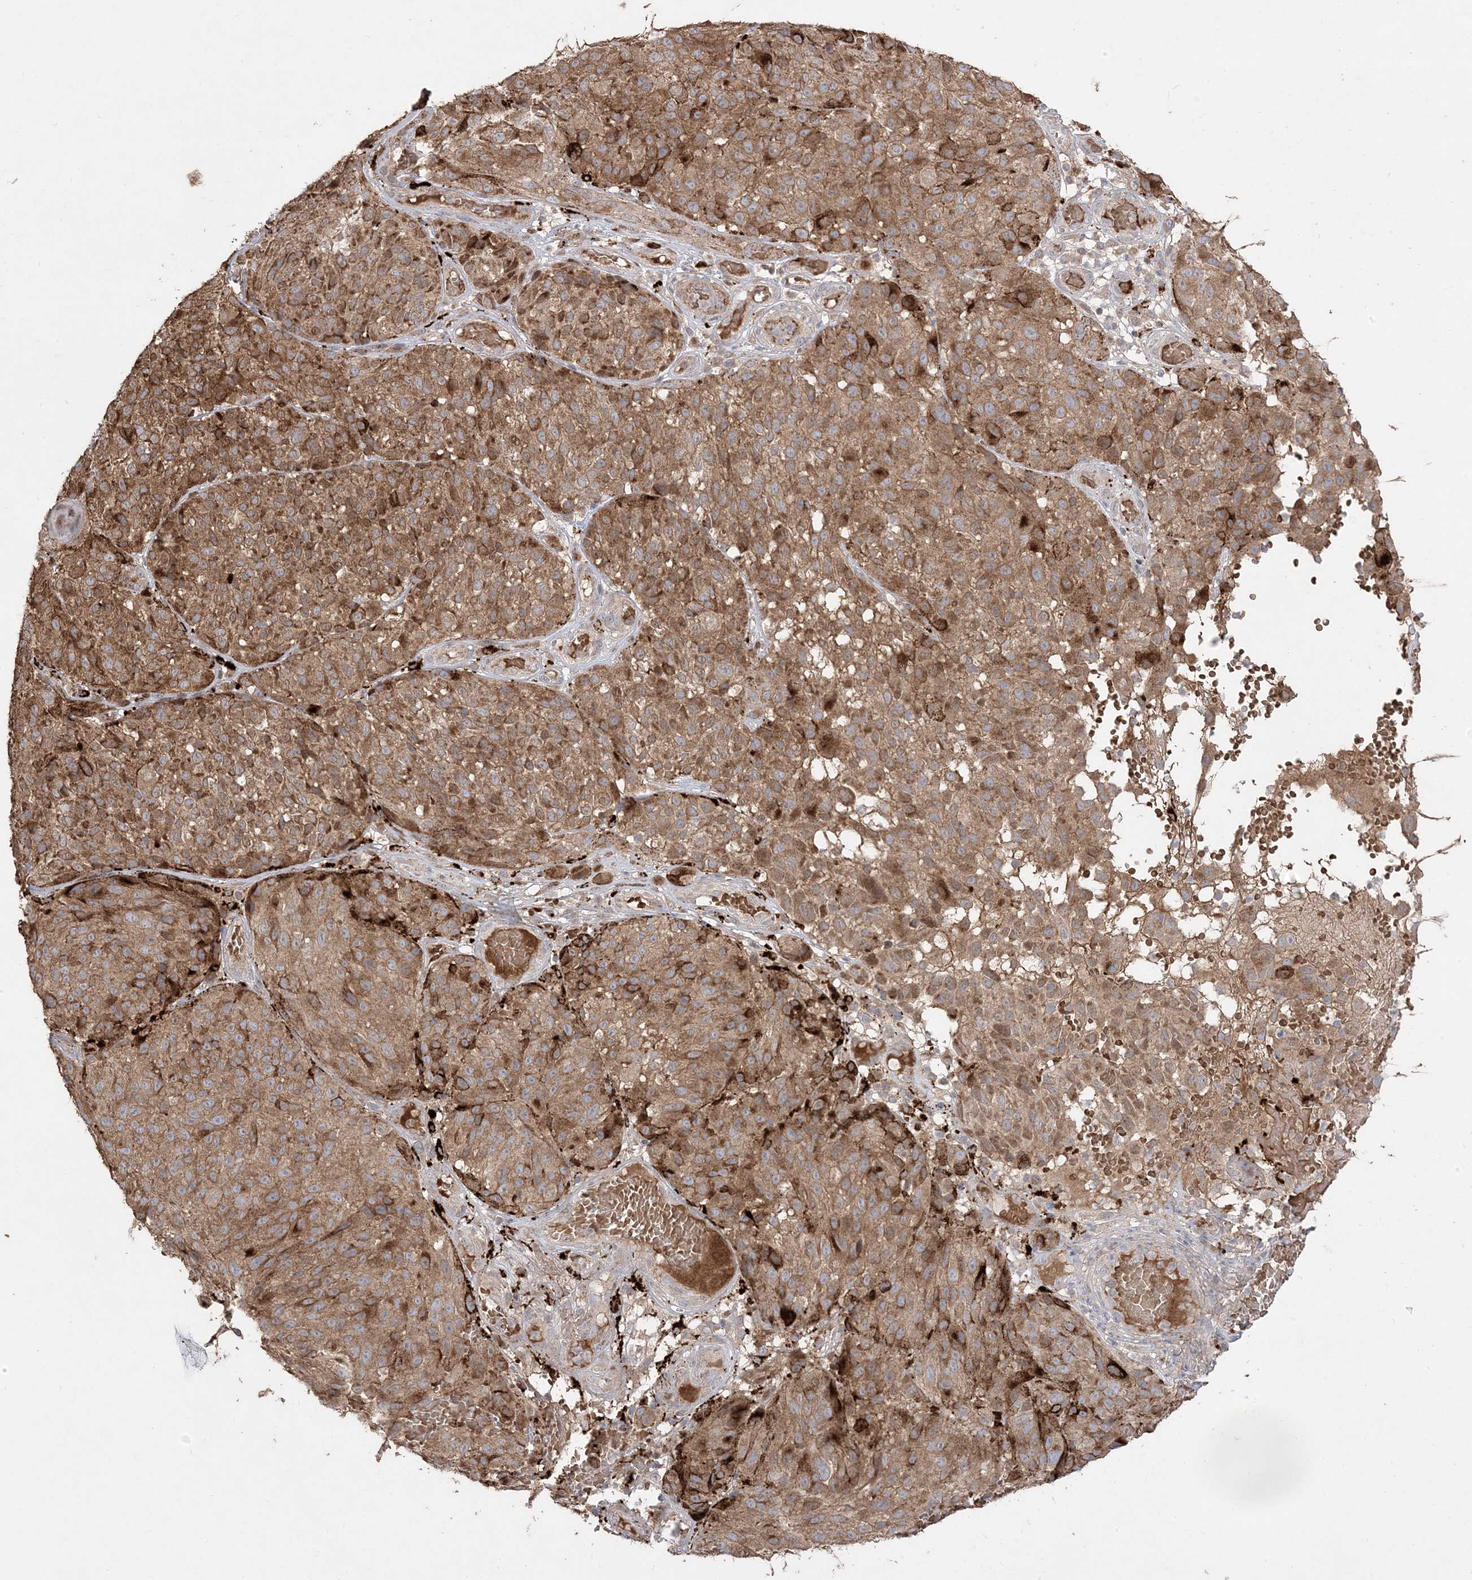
{"staining": {"intensity": "moderate", "quantity": ">75%", "location": "cytoplasmic/membranous"}, "tissue": "melanoma", "cell_type": "Tumor cells", "image_type": "cancer", "snomed": [{"axis": "morphology", "description": "Malignant melanoma, NOS"}, {"axis": "topography", "description": "Skin"}], "caption": "Human melanoma stained with a protein marker shows moderate staining in tumor cells.", "gene": "PPOX", "patient": {"sex": "male", "age": 83}}